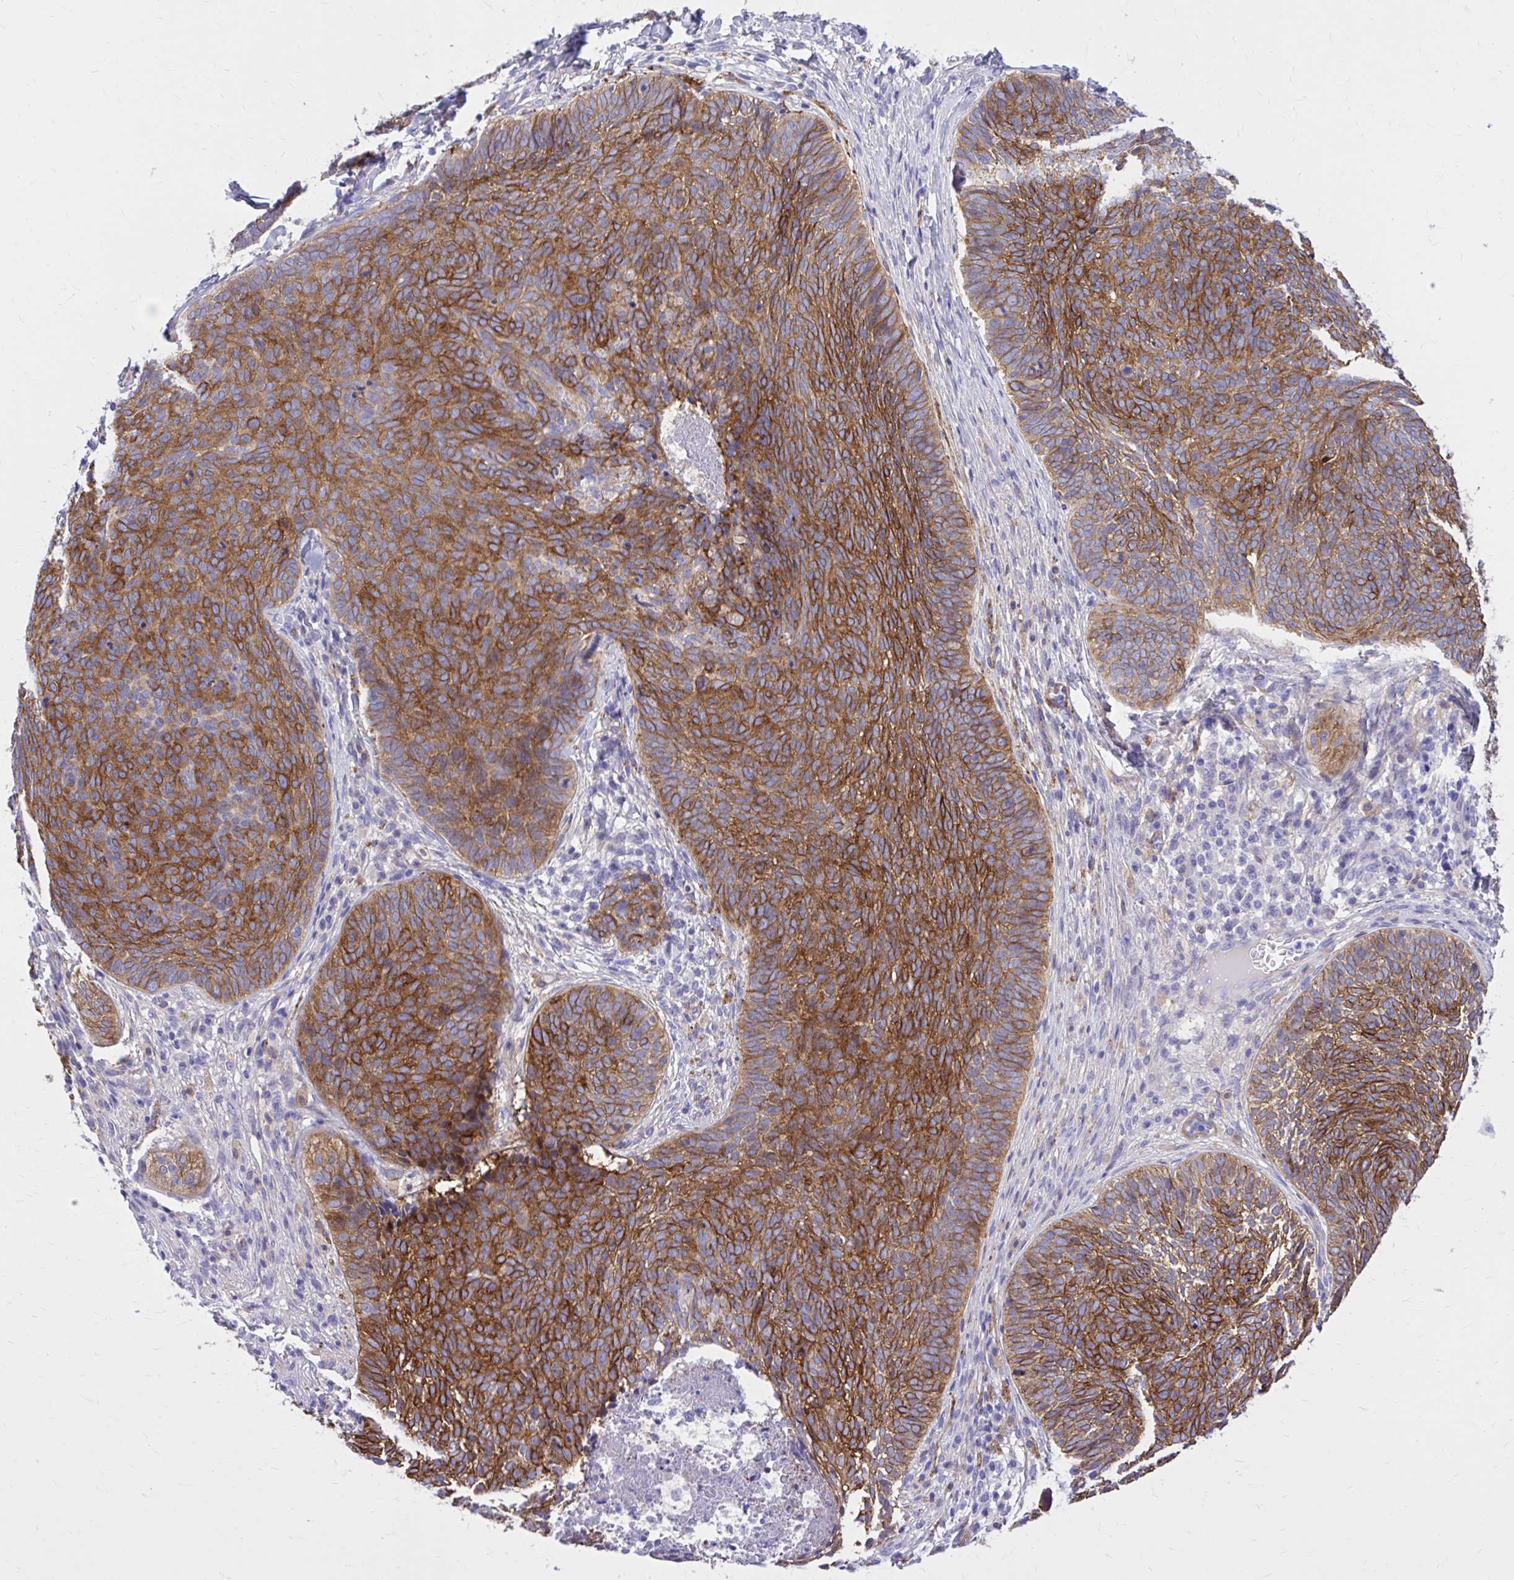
{"staining": {"intensity": "strong", "quantity": "25%-75%", "location": "cytoplasmic/membranous"}, "tissue": "skin cancer", "cell_type": "Tumor cells", "image_type": "cancer", "snomed": [{"axis": "morphology", "description": "Basal cell carcinoma"}, {"axis": "topography", "description": "Skin"}, {"axis": "topography", "description": "Skin of face"}], "caption": "Tumor cells show strong cytoplasmic/membranous staining in approximately 25%-75% of cells in skin basal cell carcinoma. (brown staining indicates protein expression, while blue staining denotes nuclei).", "gene": "EPB41L1", "patient": {"sex": "male", "age": 56}}